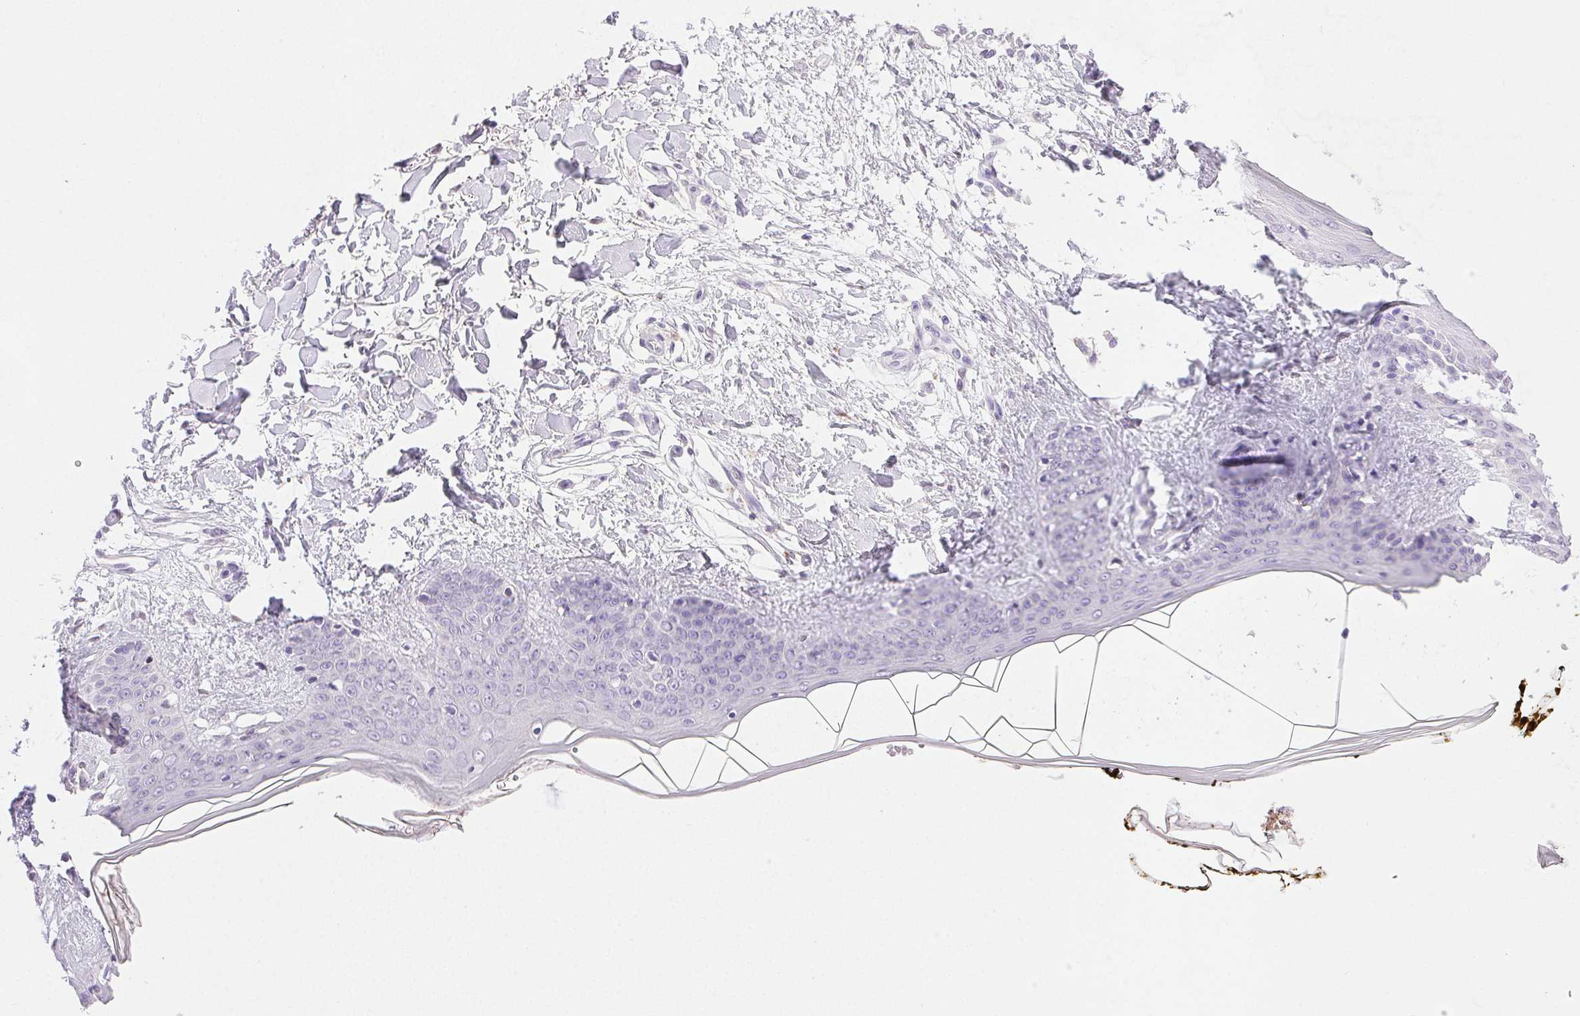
{"staining": {"intensity": "negative", "quantity": "none", "location": "none"}, "tissue": "skin", "cell_type": "Fibroblasts", "image_type": "normal", "snomed": [{"axis": "morphology", "description": "Normal tissue, NOS"}, {"axis": "topography", "description": "Skin"}], "caption": "Immunohistochemistry histopathology image of unremarkable skin: skin stained with DAB (3,3'-diaminobenzidine) displays no significant protein positivity in fibroblasts. (Brightfield microscopy of DAB immunohistochemistry at high magnification).", "gene": "EMX2", "patient": {"sex": "female", "age": 34}}